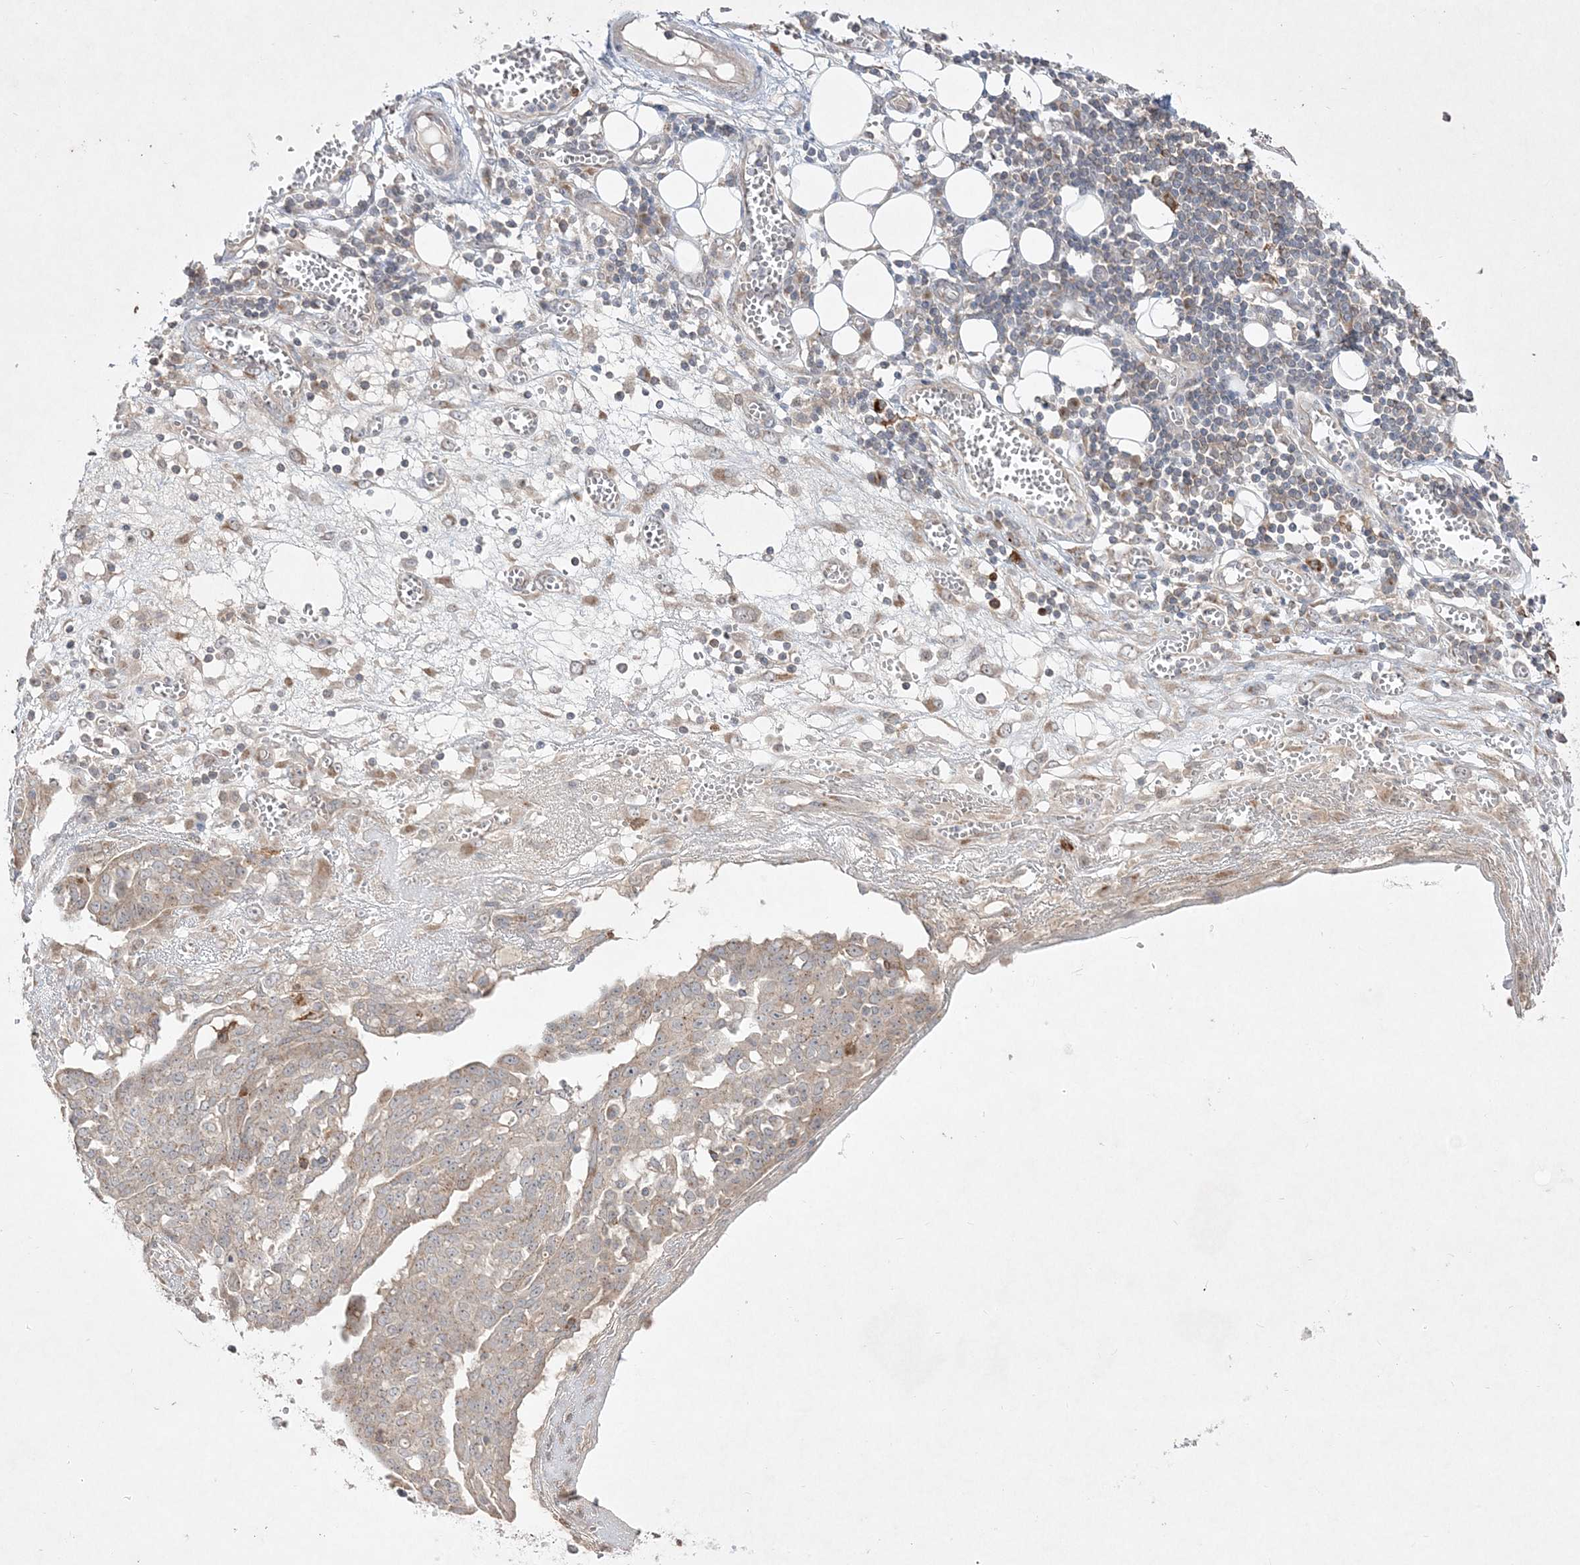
{"staining": {"intensity": "weak", "quantity": "<25%", "location": "cytoplasmic/membranous"}, "tissue": "ovarian cancer", "cell_type": "Tumor cells", "image_type": "cancer", "snomed": [{"axis": "morphology", "description": "Cystadenocarcinoma, serous, NOS"}, {"axis": "topography", "description": "Soft tissue"}, {"axis": "topography", "description": "Ovary"}], "caption": "This is a histopathology image of IHC staining of ovarian serous cystadenocarcinoma, which shows no positivity in tumor cells. (DAB (3,3'-diaminobenzidine) IHC with hematoxylin counter stain).", "gene": "CLNK", "patient": {"sex": "female", "age": 57}}